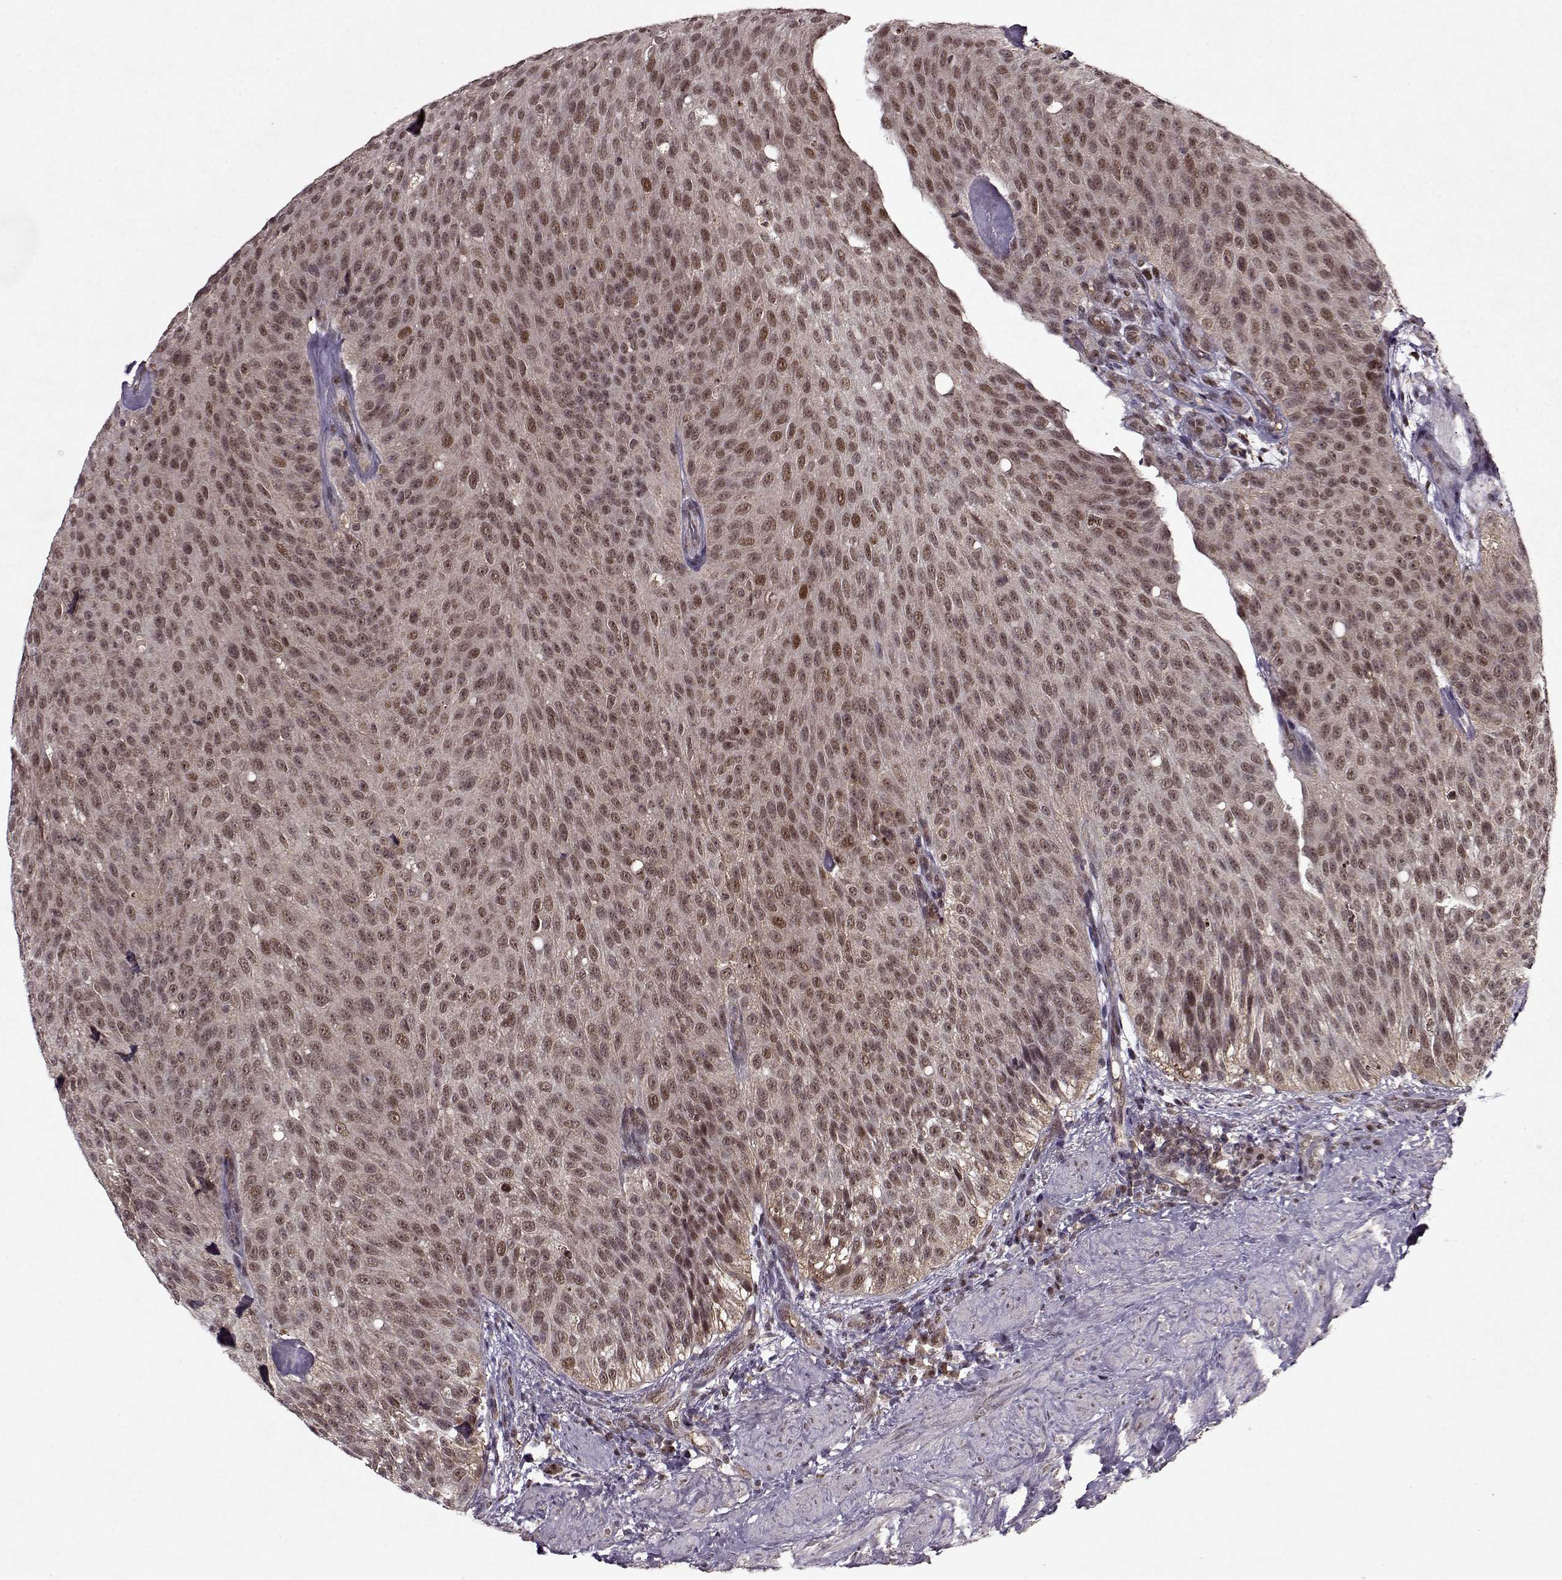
{"staining": {"intensity": "moderate", "quantity": ">75%", "location": "nuclear"}, "tissue": "urothelial cancer", "cell_type": "Tumor cells", "image_type": "cancer", "snomed": [{"axis": "morphology", "description": "Urothelial carcinoma, Low grade"}, {"axis": "topography", "description": "Urinary bladder"}], "caption": "High-power microscopy captured an immunohistochemistry photomicrograph of urothelial carcinoma (low-grade), revealing moderate nuclear staining in about >75% of tumor cells.", "gene": "PSMA7", "patient": {"sex": "male", "age": 78}}